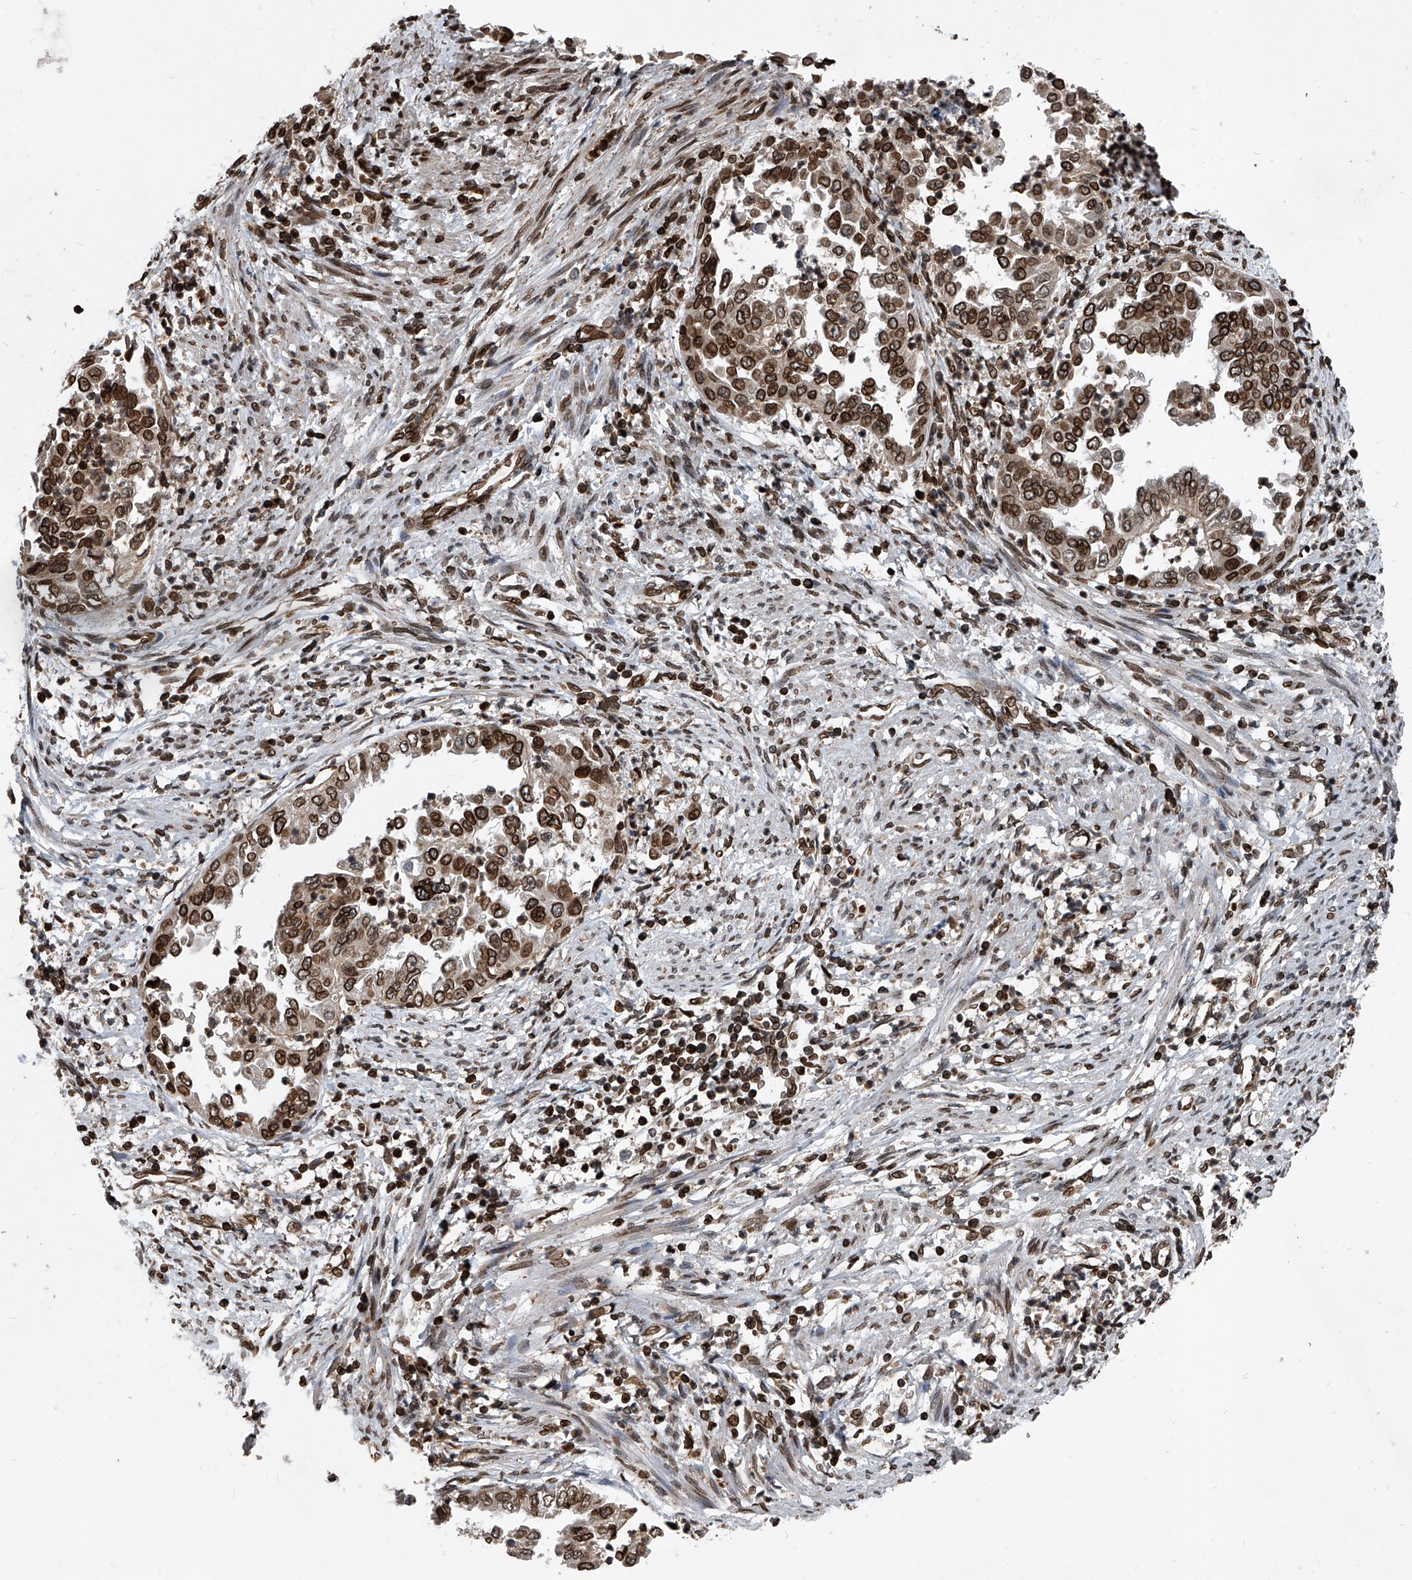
{"staining": {"intensity": "strong", "quantity": ">75%", "location": "cytoplasmic/membranous,nuclear"}, "tissue": "endometrial cancer", "cell_type": "Tumor cells", "image_type": "cancer", "snomed": [{"axis": "morphology", "description": "Adenocarcinoma, NOS"}, {"axis": "topography", "description": "Endometrium"}], "caption": "Endometrial cancer stained for a protein displays strong cytoplasmic/membranous and nuclear positivity in tumor cells. (DAB = brown stain, brightfield microscopy at high magnification).", "gene": "PHF20", "patient": {"sex": "female", "age": 85}}